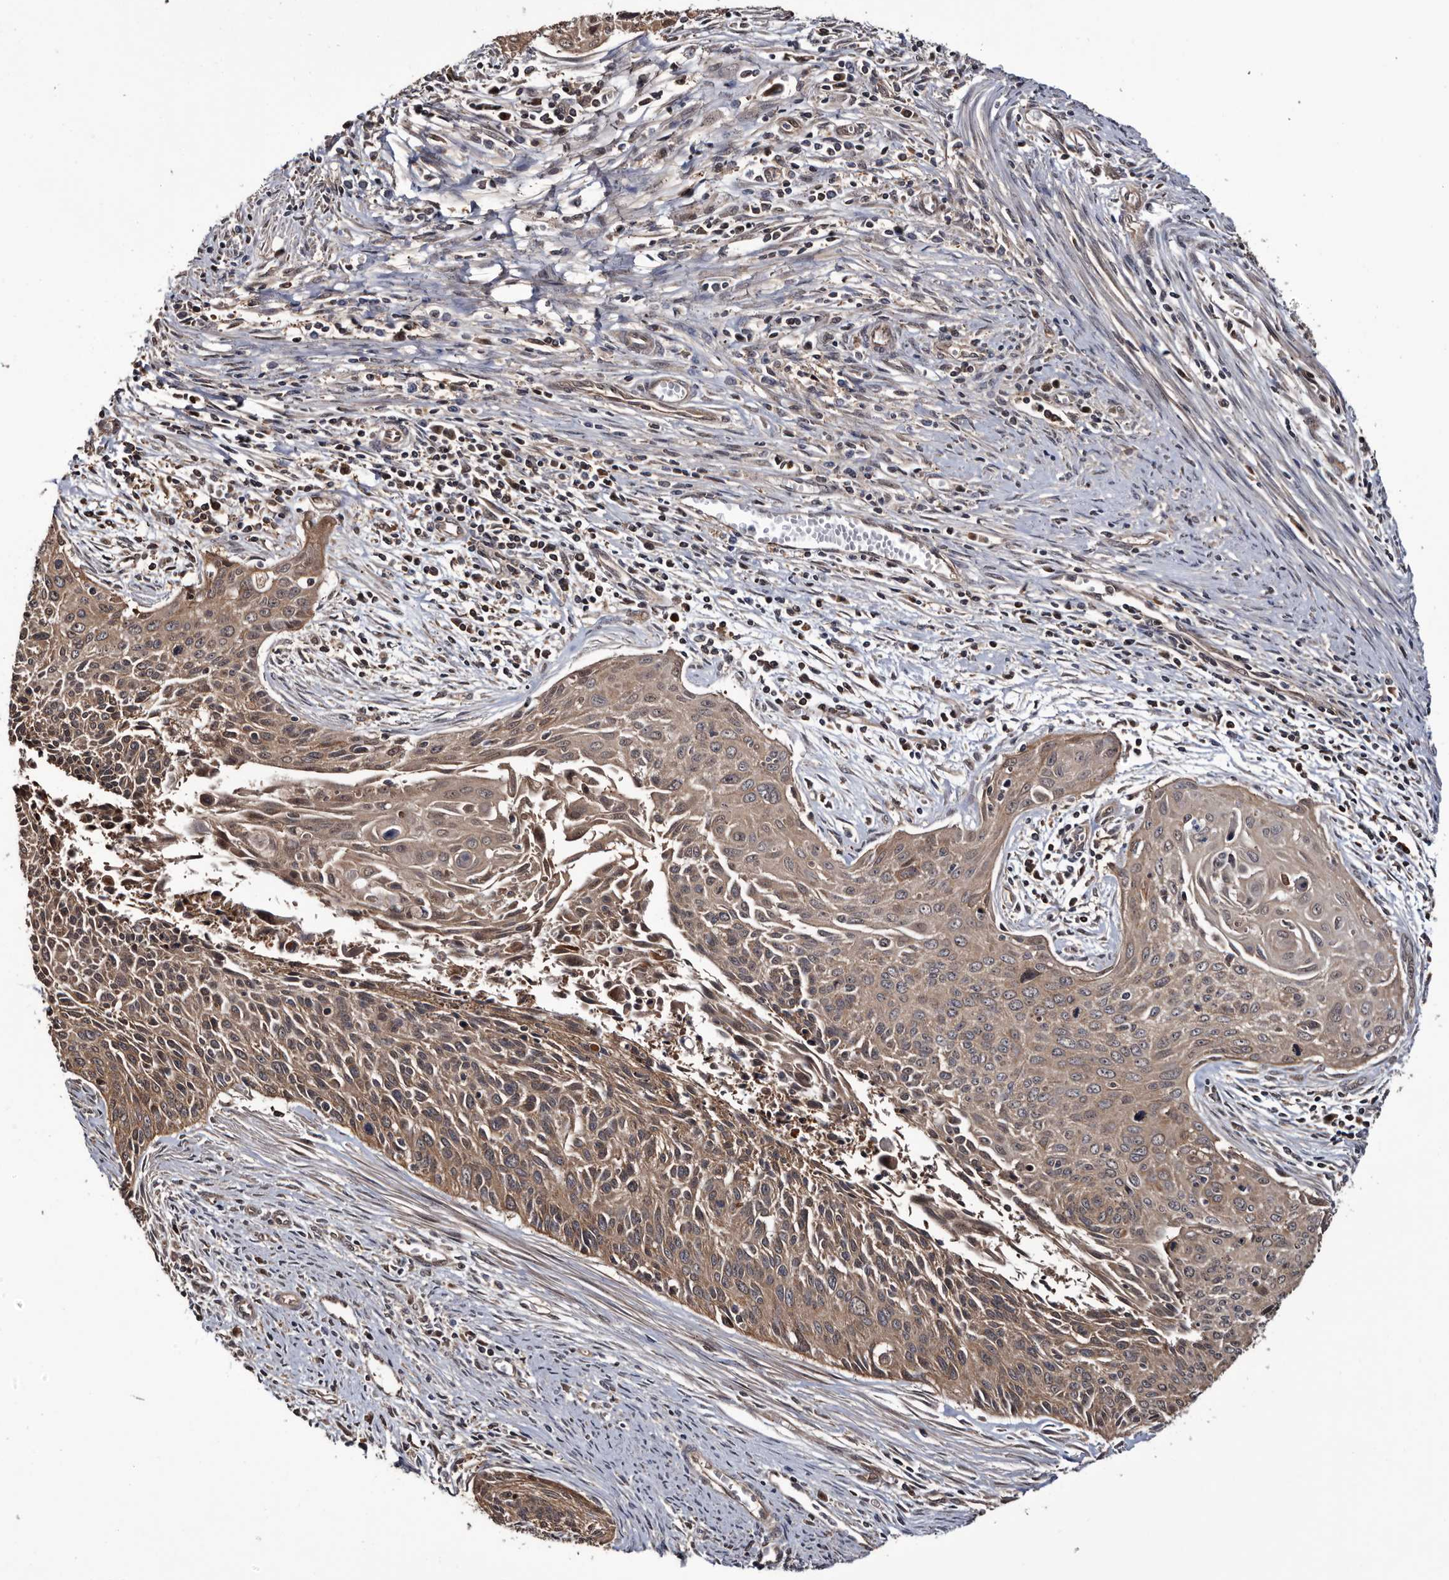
{"staining": {"intensity": "moderate", "quantity": ">75%", "location": "cytoplasmic/membranous"}, "tissue": "cervical cancer", "cell_type": "Tumor cells", "image_type": "cancer", "snomed": [{"axis": "morphology", "description": "Squamous cell carcinoma, NOS"}, {"axis": "topography", "description": "Cervix"}], "caption": "Brown immunohistochemical staining in human cervical cancer (squamous cell carcinoma) exhibits moderate cytoplasmic/membranous positivity in about >75% of tumor cells.", "gene": "TTI2", "patient": {"sex": "female", "age": 55}}